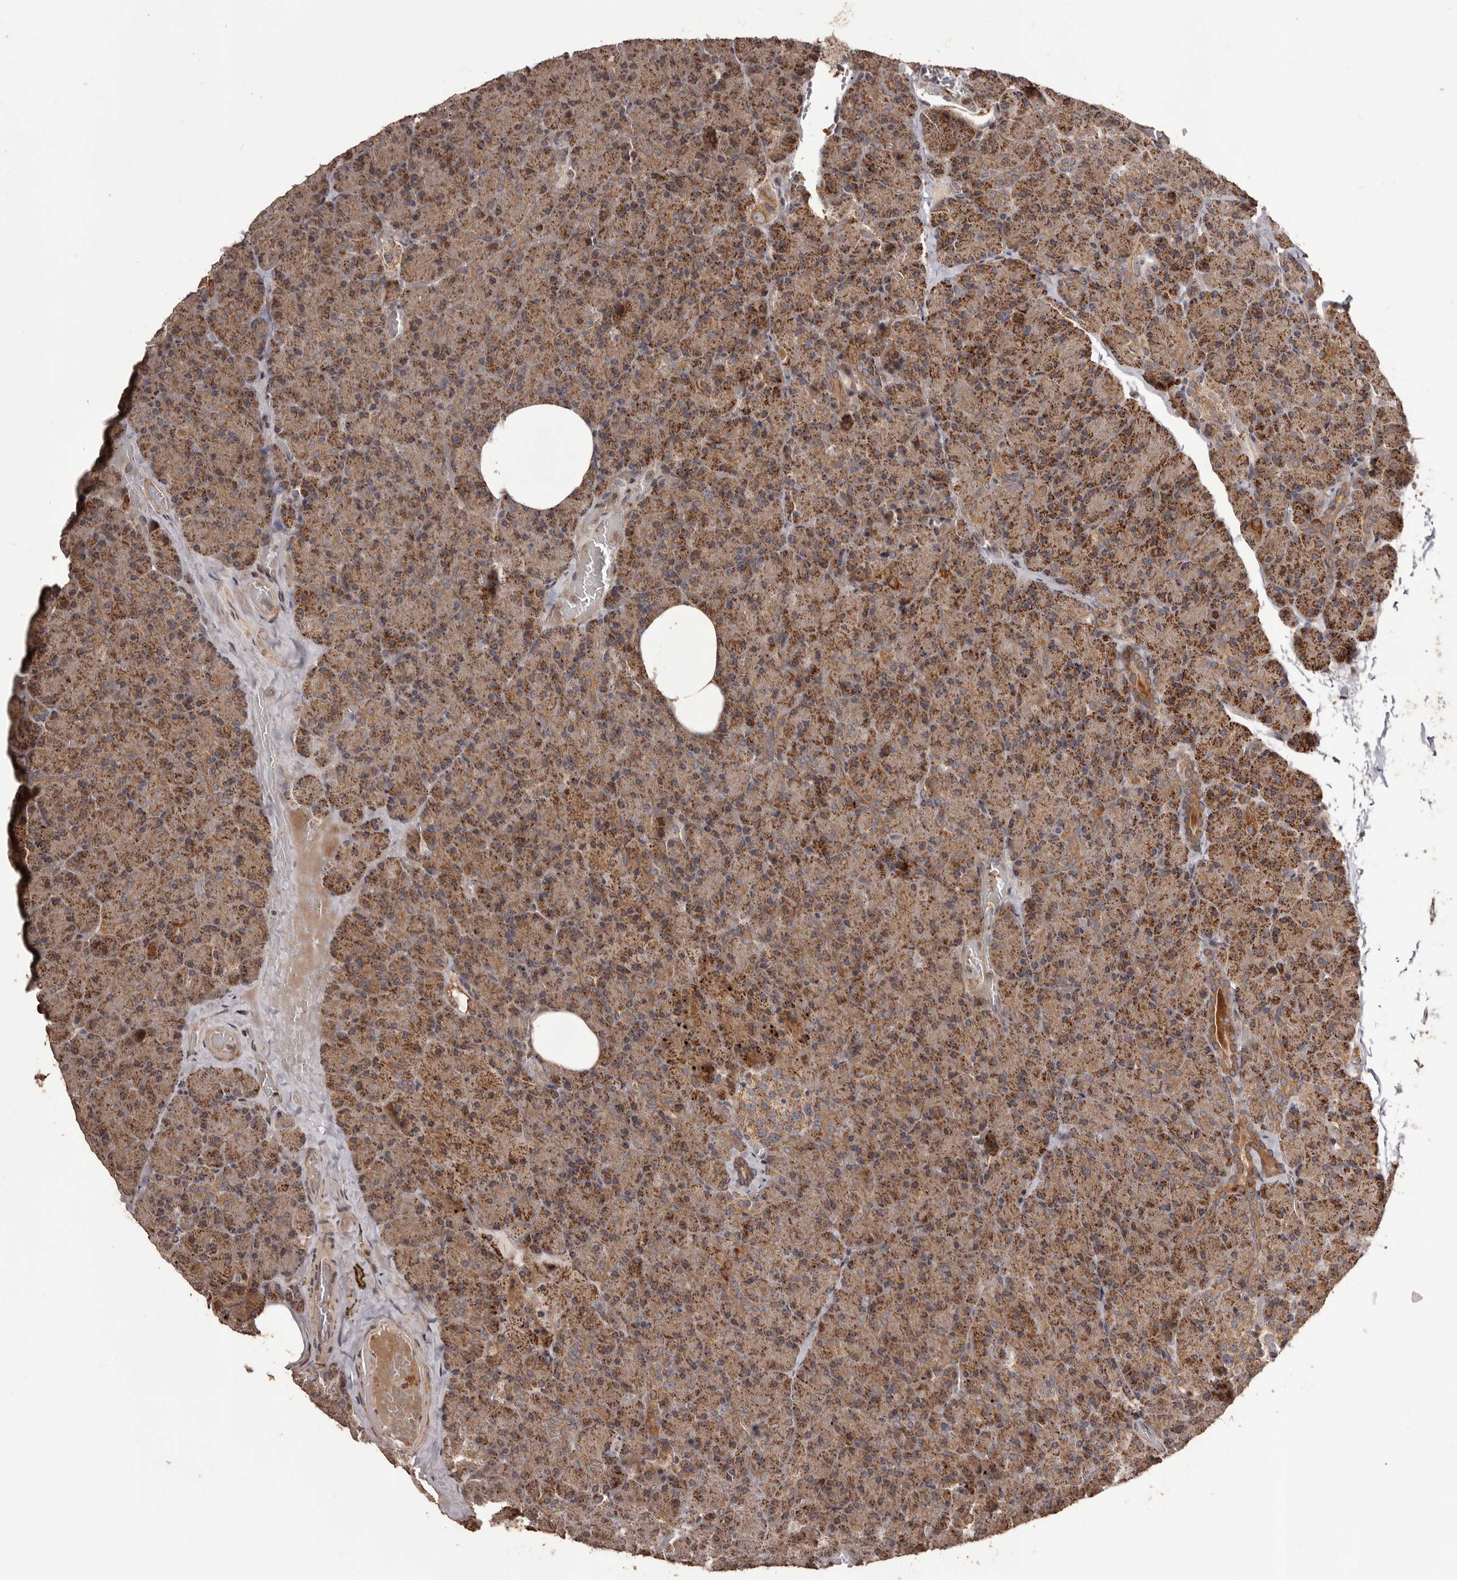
{"staining": {"intensity": "moderate", "quantity": ">75%", "location": "cytoplasmic/membranous"}, "tissue": "pancreas", "cell_type": "Exocrine glandular cells", "image_type": "normal", "snomed": [{"axis": "morphology", "description": "Normal tissue, NOS"}, {"axis": "morphology", "description": "Carcinoid, malignant, NOS"}, {"axis": "topography", "description": "Pancreas"}], "caption": "Moderate cytoplasmic/membranous positivity is present in about >75% of exocrine glandular cells in normal pancreas.", "gene": "QRSL1", "patient": {"sex": "female", "age": 35}}